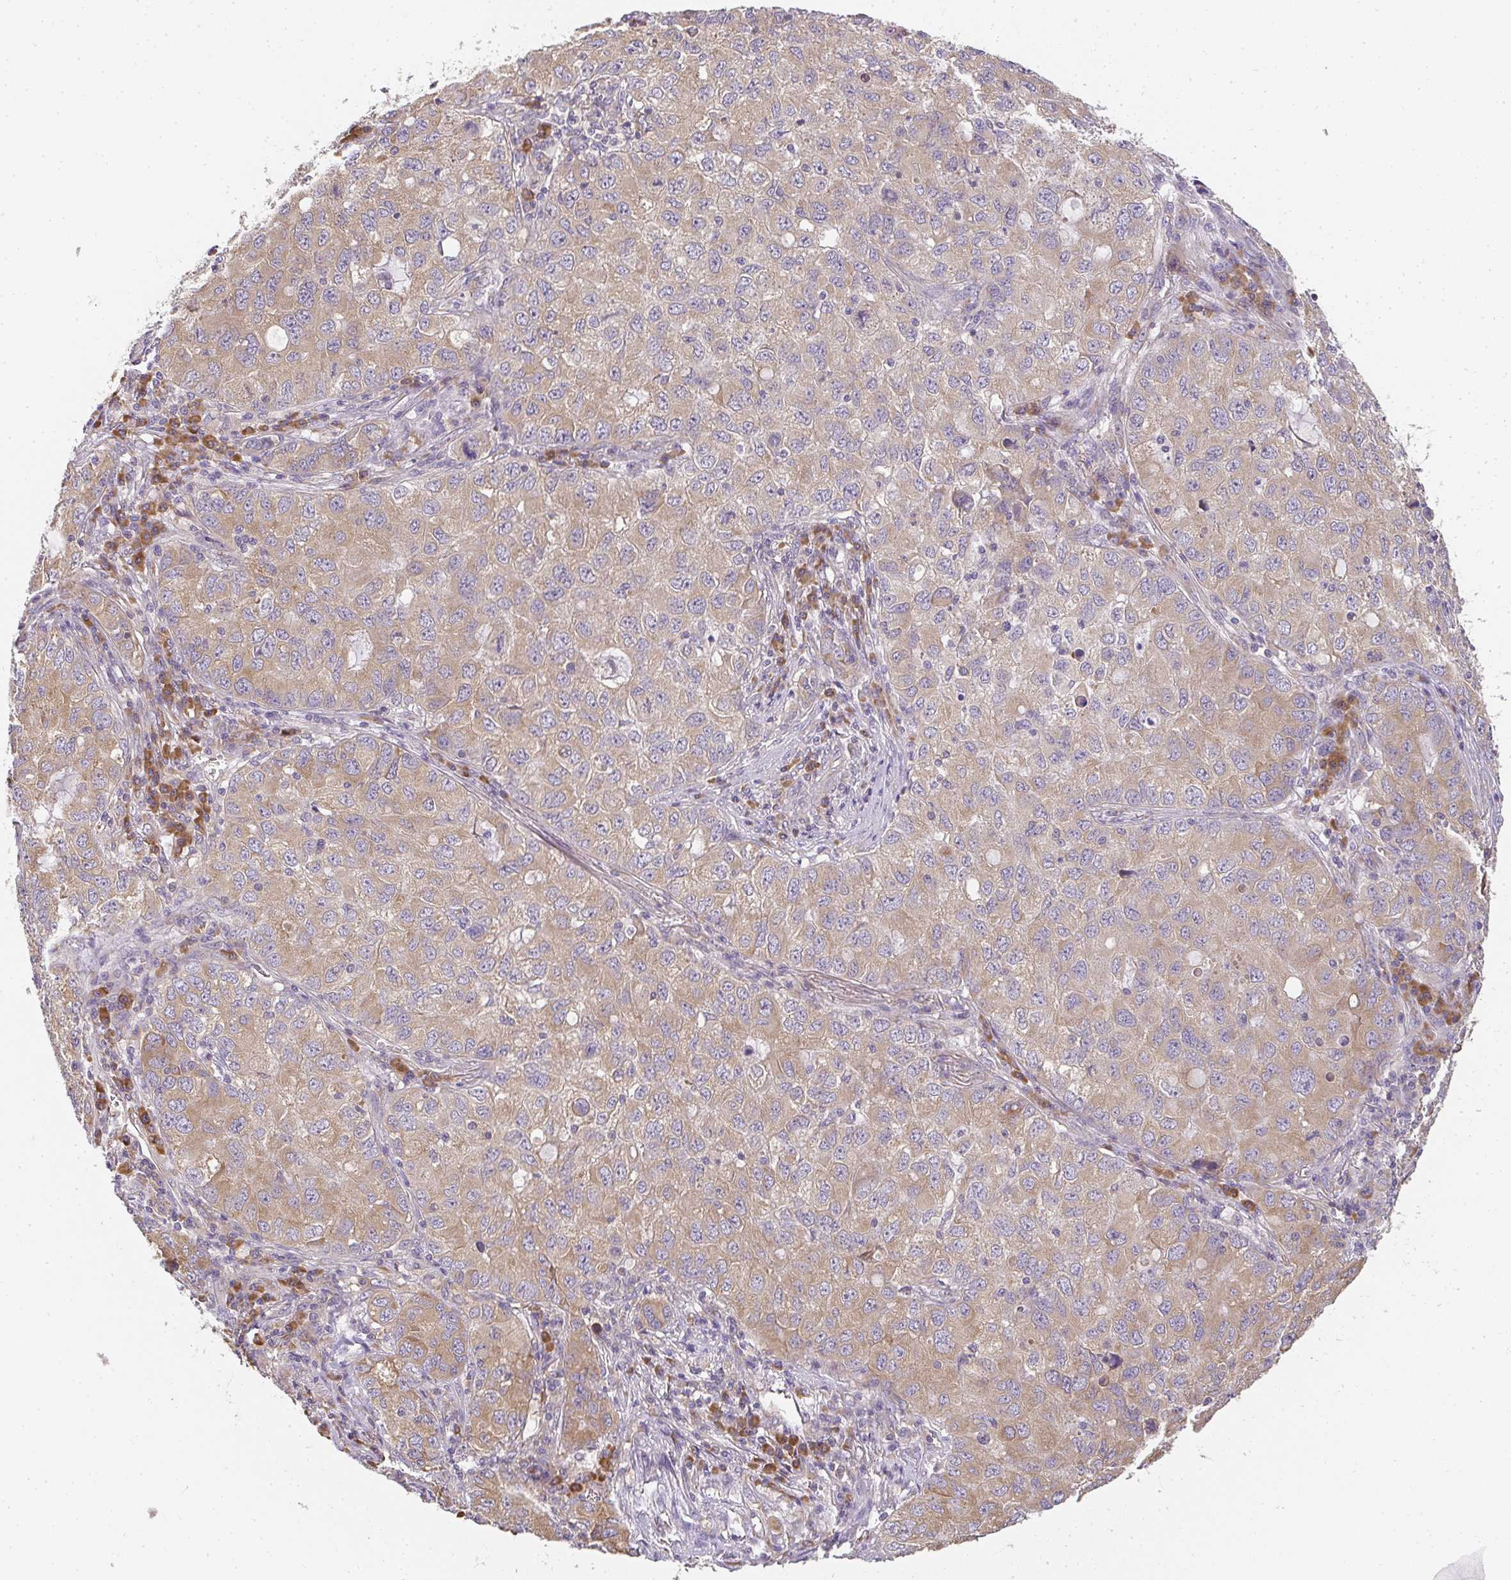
{"staining": {"intensity": "moderate", "quantity": ">75%", "location": "cytoplasmic/membranous"}, "tissue": "lung cancer", "cell_type": "Tumor cells", "image_type": "cancer", "snomed": [{"axis": "morphology", "description": "Normal morphology"}, {"axis": "morphology", "description": "Adenocarcinoma, NOS"}, {"axis": "topography", "description": "Lymph node"}, {"axis": "topography", "description": "Lung"}], "caption": "Brown immunohistochemical staining in lung cancer demonstrates moderate cytoplasmic/membranous expression in approximately >75% of tumor cells. Nuclei are stained in blue.", "gene": "SLC35B3", "patient": {"sex": "female", "age": 51}}